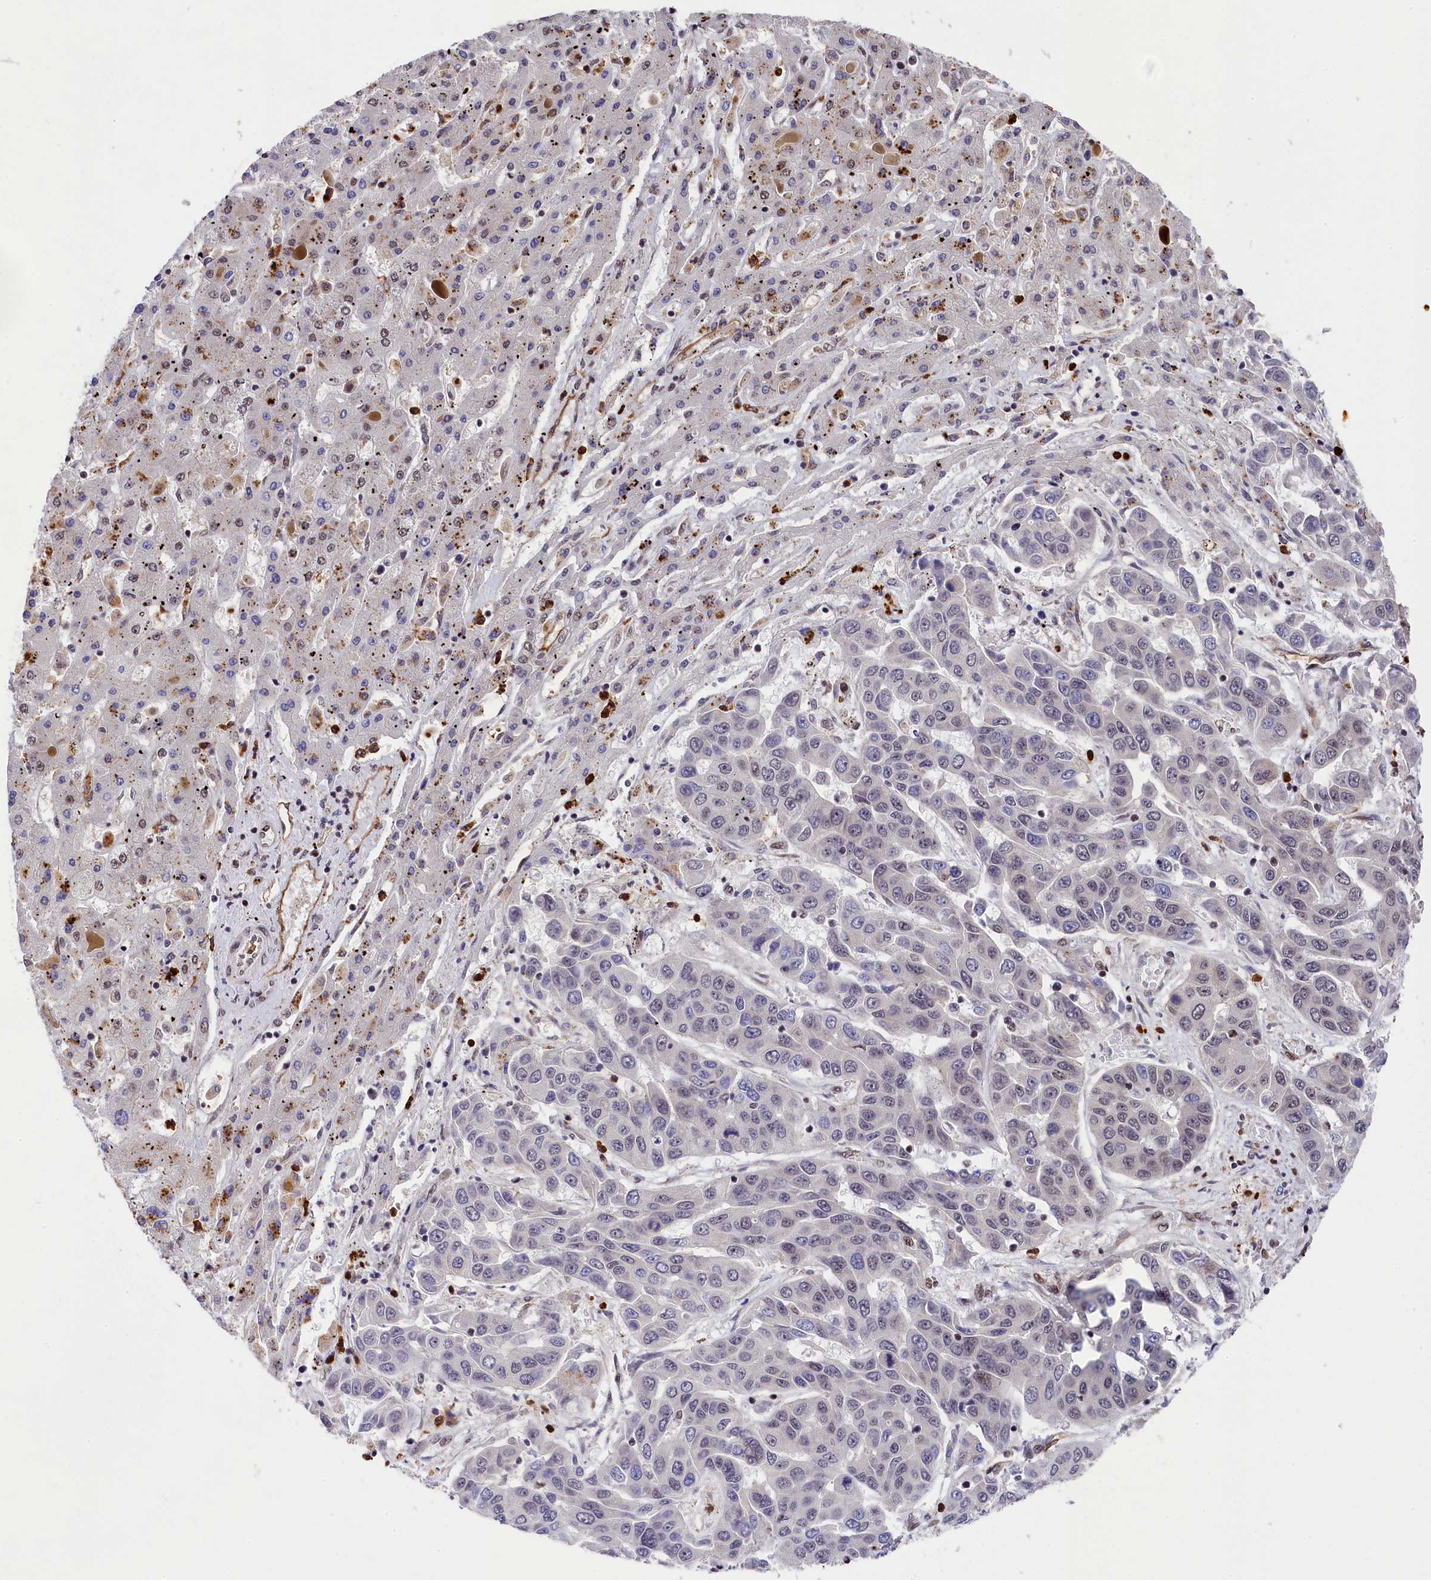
{"staining": {"intensity": "weak", "quantity": "<25%", "location": "nuclear"}, "tissue": "liver cancer", "cell_type": "Tumor cells", "image_type": "cancer", "snomed": [{"axis": "morphology", "description": "Cholangiocarcinoma"}, {"axis": "topography", "description": "Liver"}], "caption": "DAB (3,3'-diaminobenzidine) immunohistochemical staining of liver cancer (cholangiocarcinoma) reveals no significant expression in tumor cells.", "gene": "ADIG", "patient": {"sex": "female", "age": 52}}